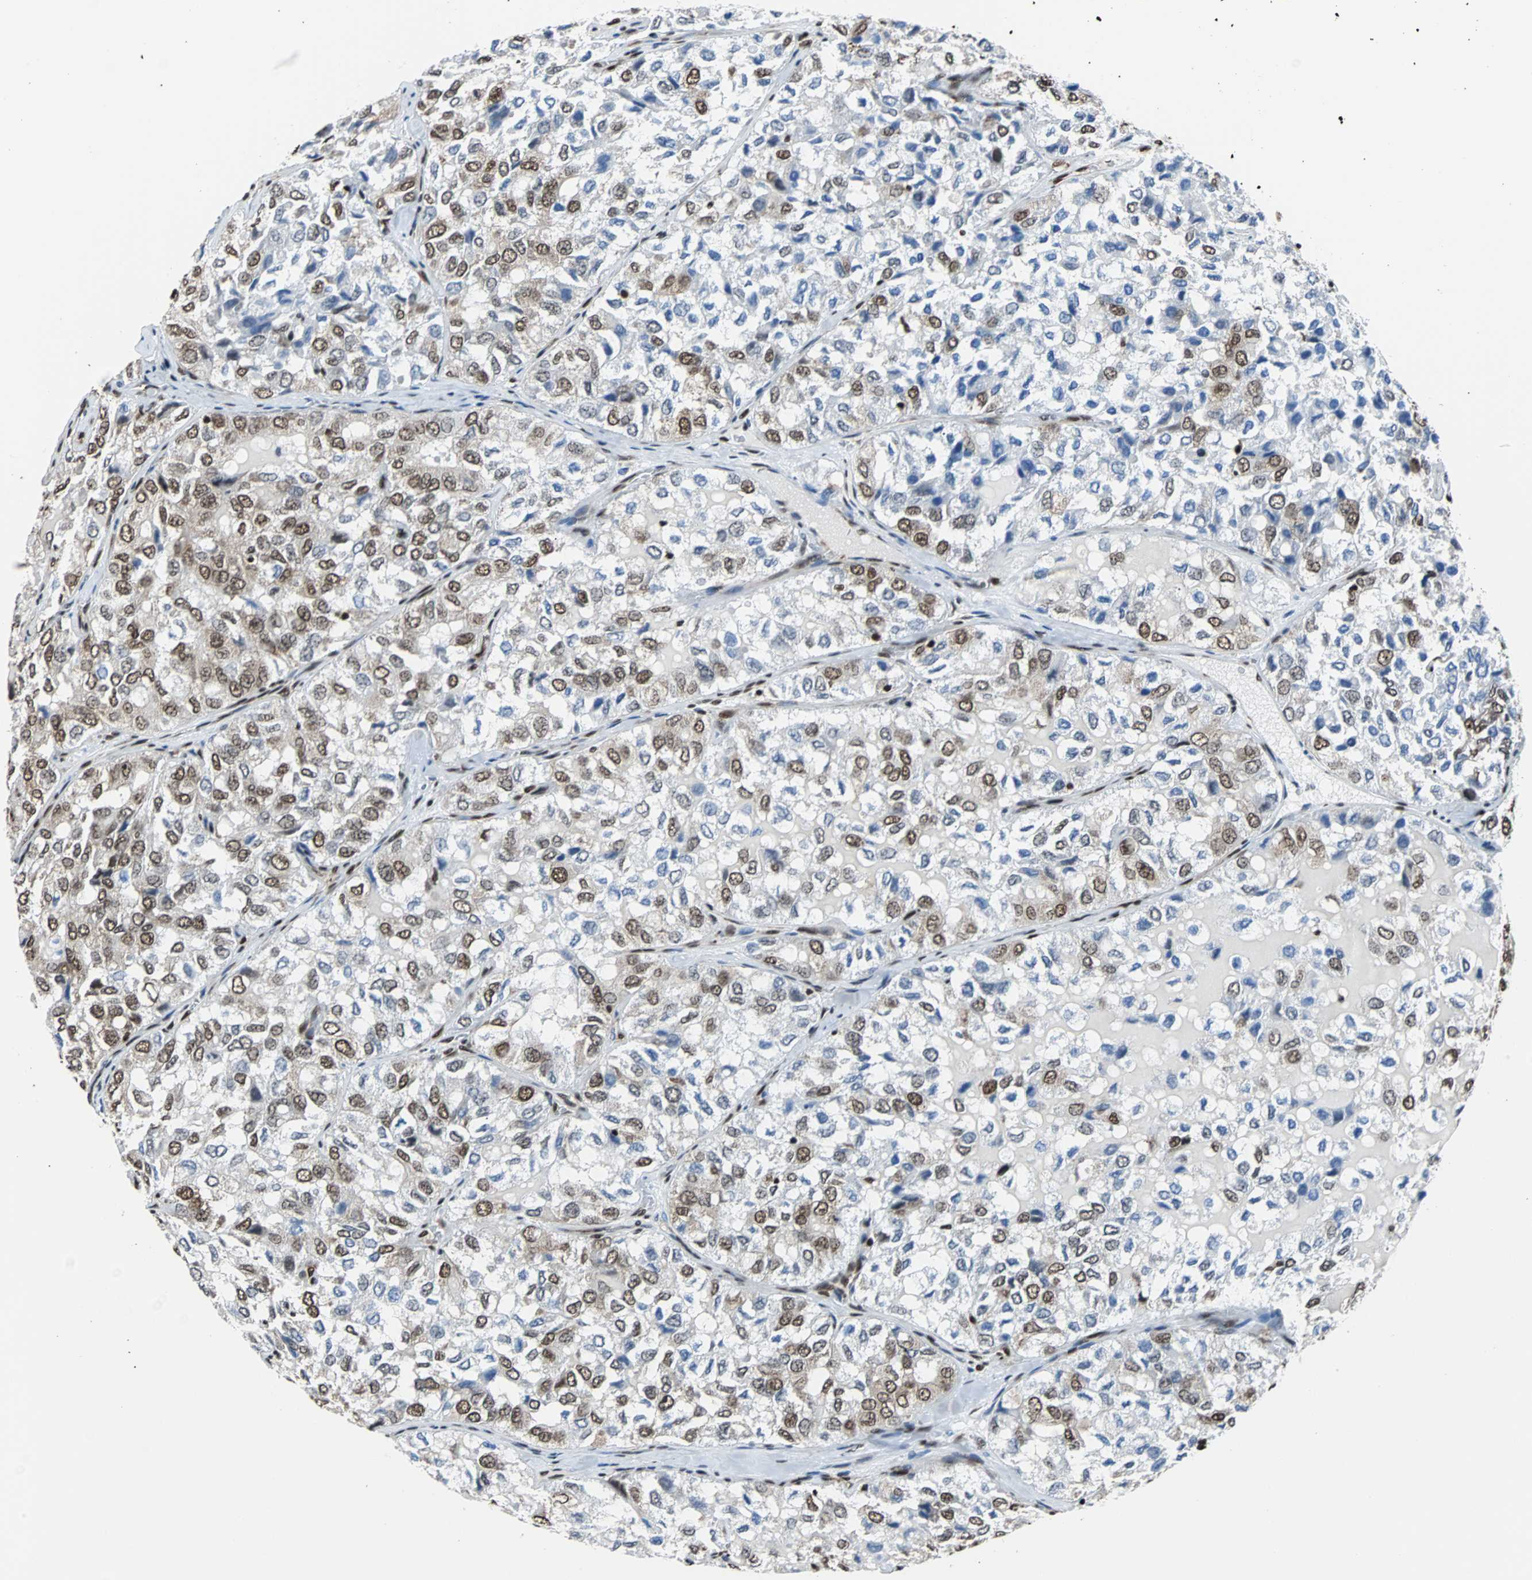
{"staining": {"intensity": "moderate", "quantity": "25%-75%", "location": "nuclear"}, "tissue": "thyroid cancer", "cell_type": "Tumor cells", "image_type": "cancer", "snomed": [{"axis": "morphology", "description": "Follicular adenoma carcinoma, NOS"}, {"axis": "topography", "description": "Thyroid gland"}], "caption": "Immunohistochemistry (IHC) micrograph of neoplastic tissue: human thyroid follicular adenoma carcinoma stained using immunohistochemistry displays medium levels of moderate protein expression localized specifically in the nuclear of tumor cells, appearing as a nuclear brown color.", "gene": "FUBP1", "patient": {"sex": "male", "age": 75}}